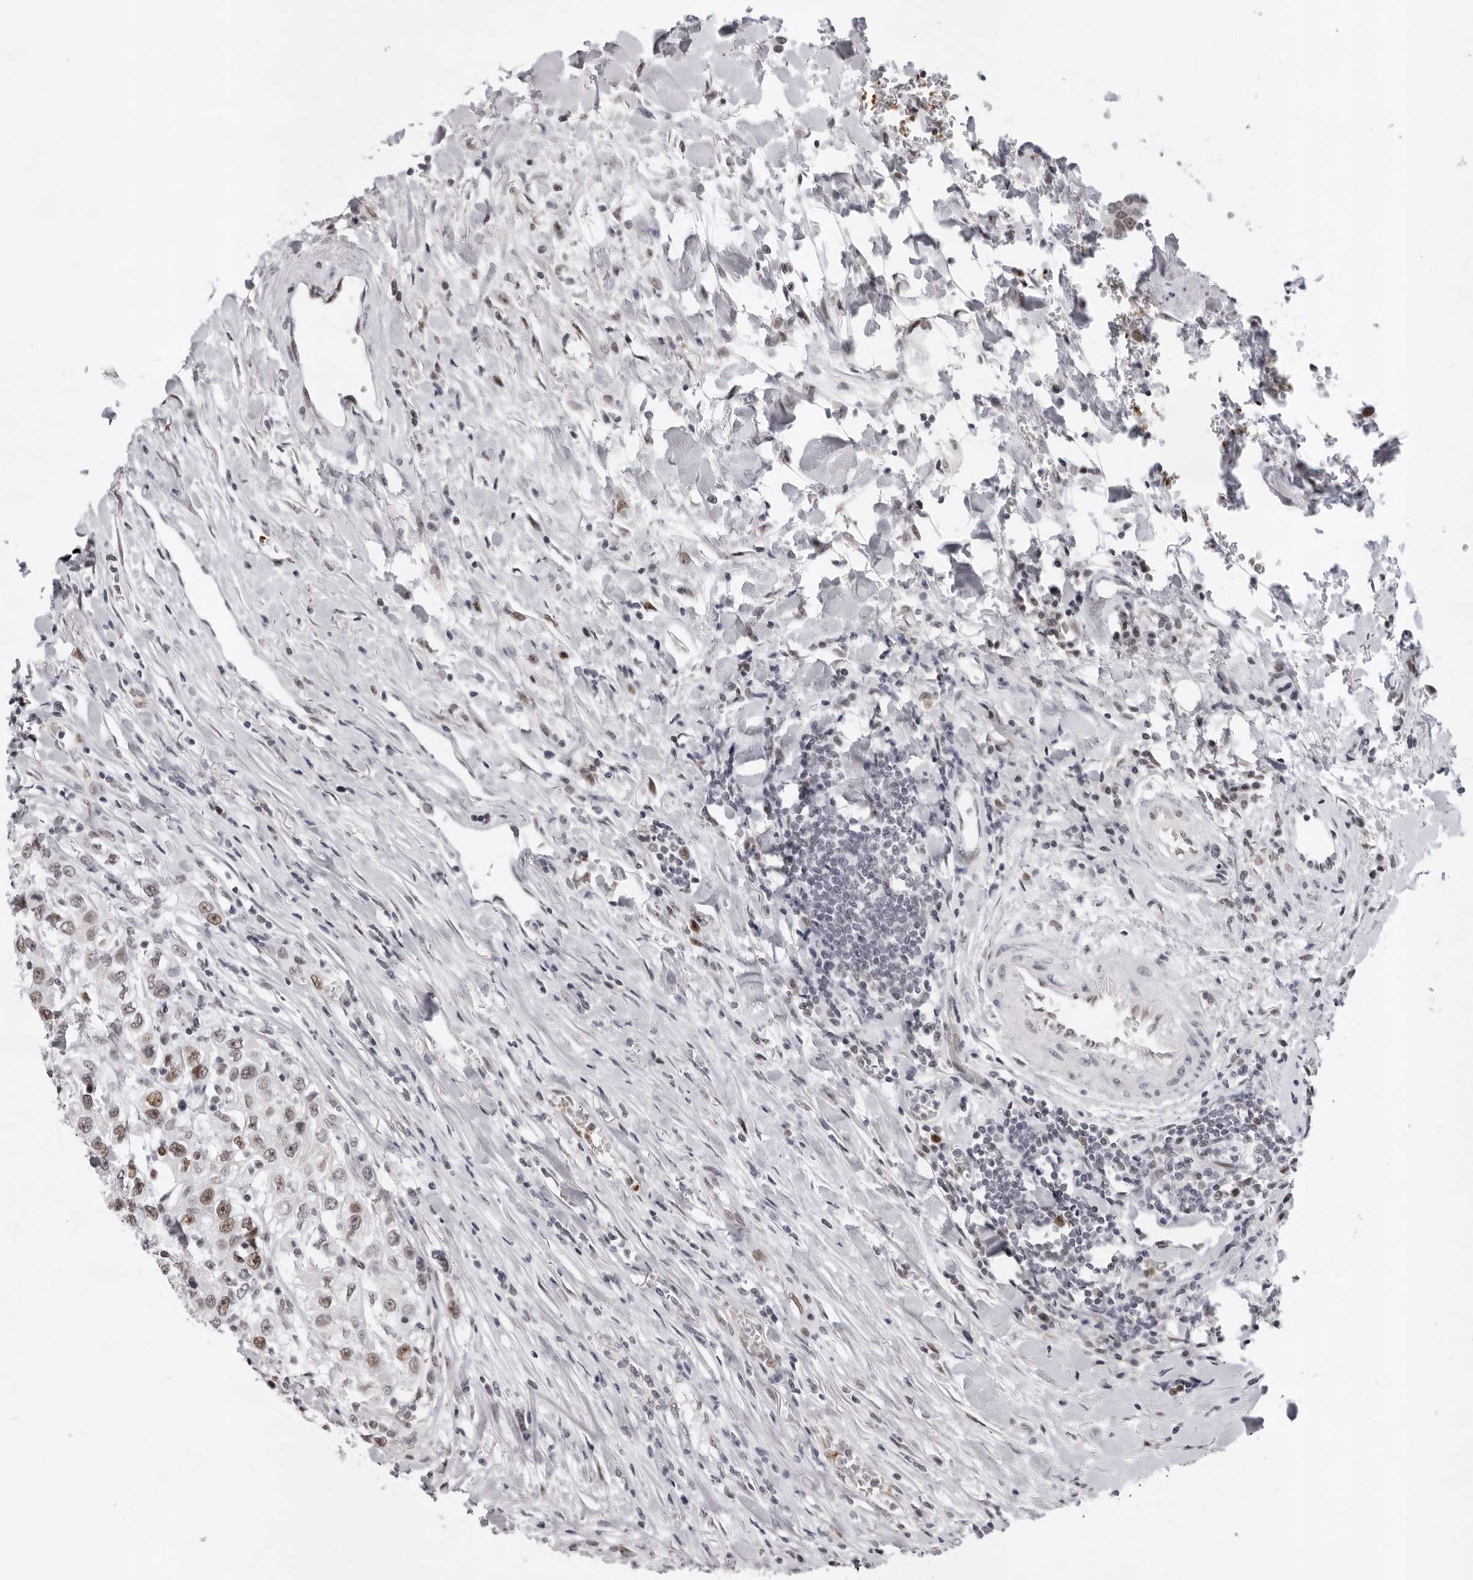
{"staining": {"intensity": "weak", "quantity": ">75%", "location": "nuclear"}, "tissue": "urothelial cancer", "cell_type": "Tumor cells", "image_type": "cancer", "snomed": [{"axis": "morphology", "description": "Urothelial carcinoma, High grade"}, {"axis": "topography", "description": "Urinary bladder"}], "caption": "Urothelial cancer stained with immunohistochemistry (IHC) exhibits weak nuclear positivity in about >75% of tumor cells. (Brightfield microscopy of DAB IHC at high magnification).", "gene": "USP1", "patient": {"sex": "female", "age": 80}}